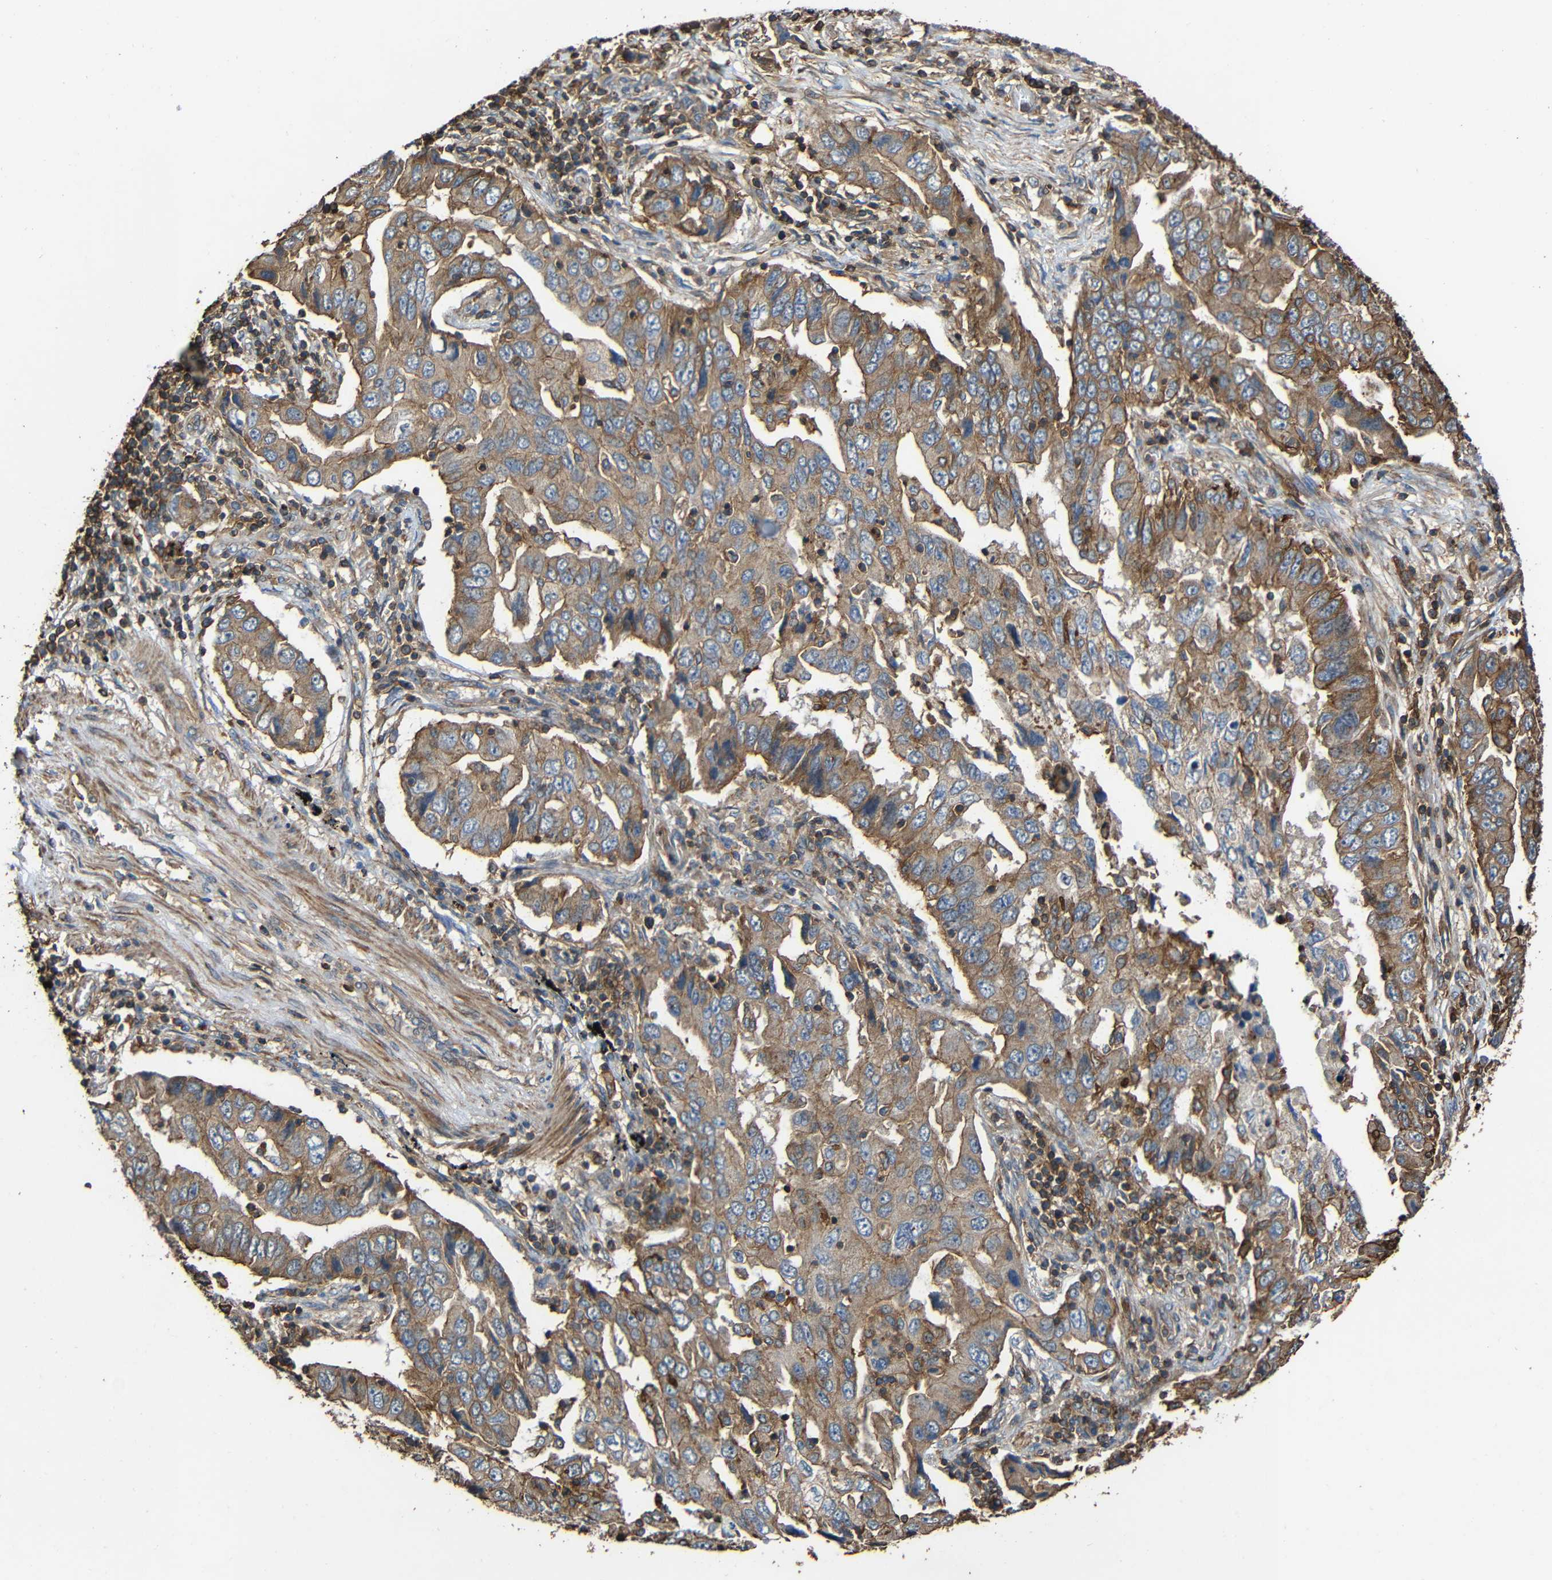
{"staining": {"intensity": "moderate", "quantity": ">75%", "location": "cytoplasmic/membranous"}, "tissue": "lung cancer", "cell_type": "Tumor cells", "image_type": "cancer", "snomed": [{"axis": "morphology", "description": "Adenocarcinoma, NOS"}, {"axis": "topography", "description": "Lung"}], "caption": "IHC image of lung cancer (adenocarcinoma) stained for a protein (brown), which demonstrates medium levels of moderate cytoplasmic/membranous expression in about >75% of tumor cells.", "gene": "RHOT2", "patient": {"sex": "female", "age": 65}}